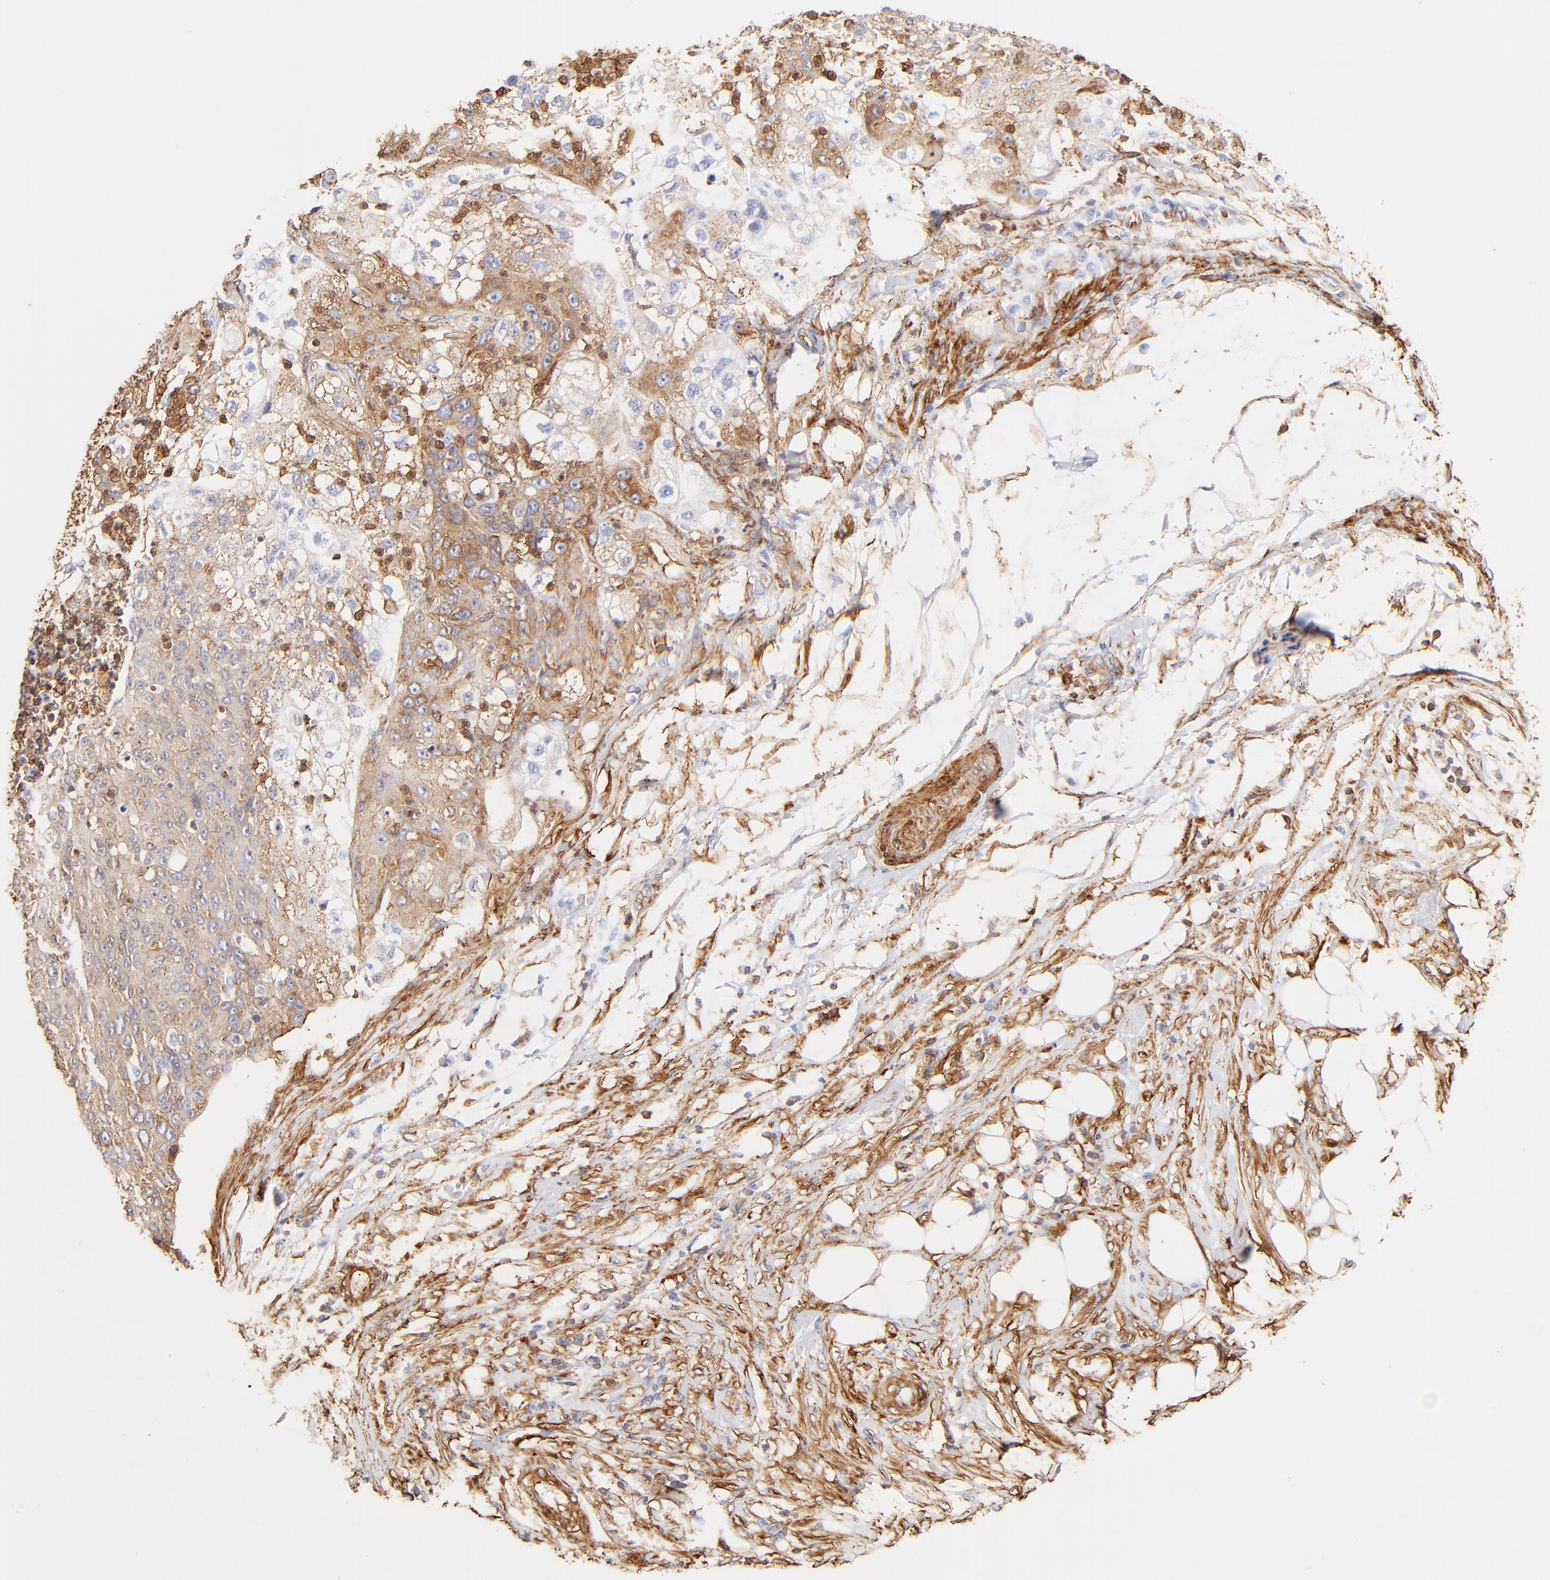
{"staining": {"intensity": "strong", "quantity": ">75%", "location": "cytoplasmic/membranous"}, "tissue": "lung cancer", "cell_type": "Tumor cells", "image_type": "cancer", "snomed": [{"axis": "morphology", "description": "Inflammation, NOS"}, {"axis": "morphology", "description": "Squamous cell carcinoma, NOS"}, {"axis": "topography", "description": "Lymph node"}, {"axis": "topography", "description": "Soft tissue"}, {"axis": "topography", "description": "Lung"}], "caption": "A photomicrograph of lung cancer (squamous cell carcinoma) stained for a protein displays strong cytoplasmic/membranous brown staining in tumor cells.", "gene": "FLNA", "patient": {"sex": "male", "age": 66}}